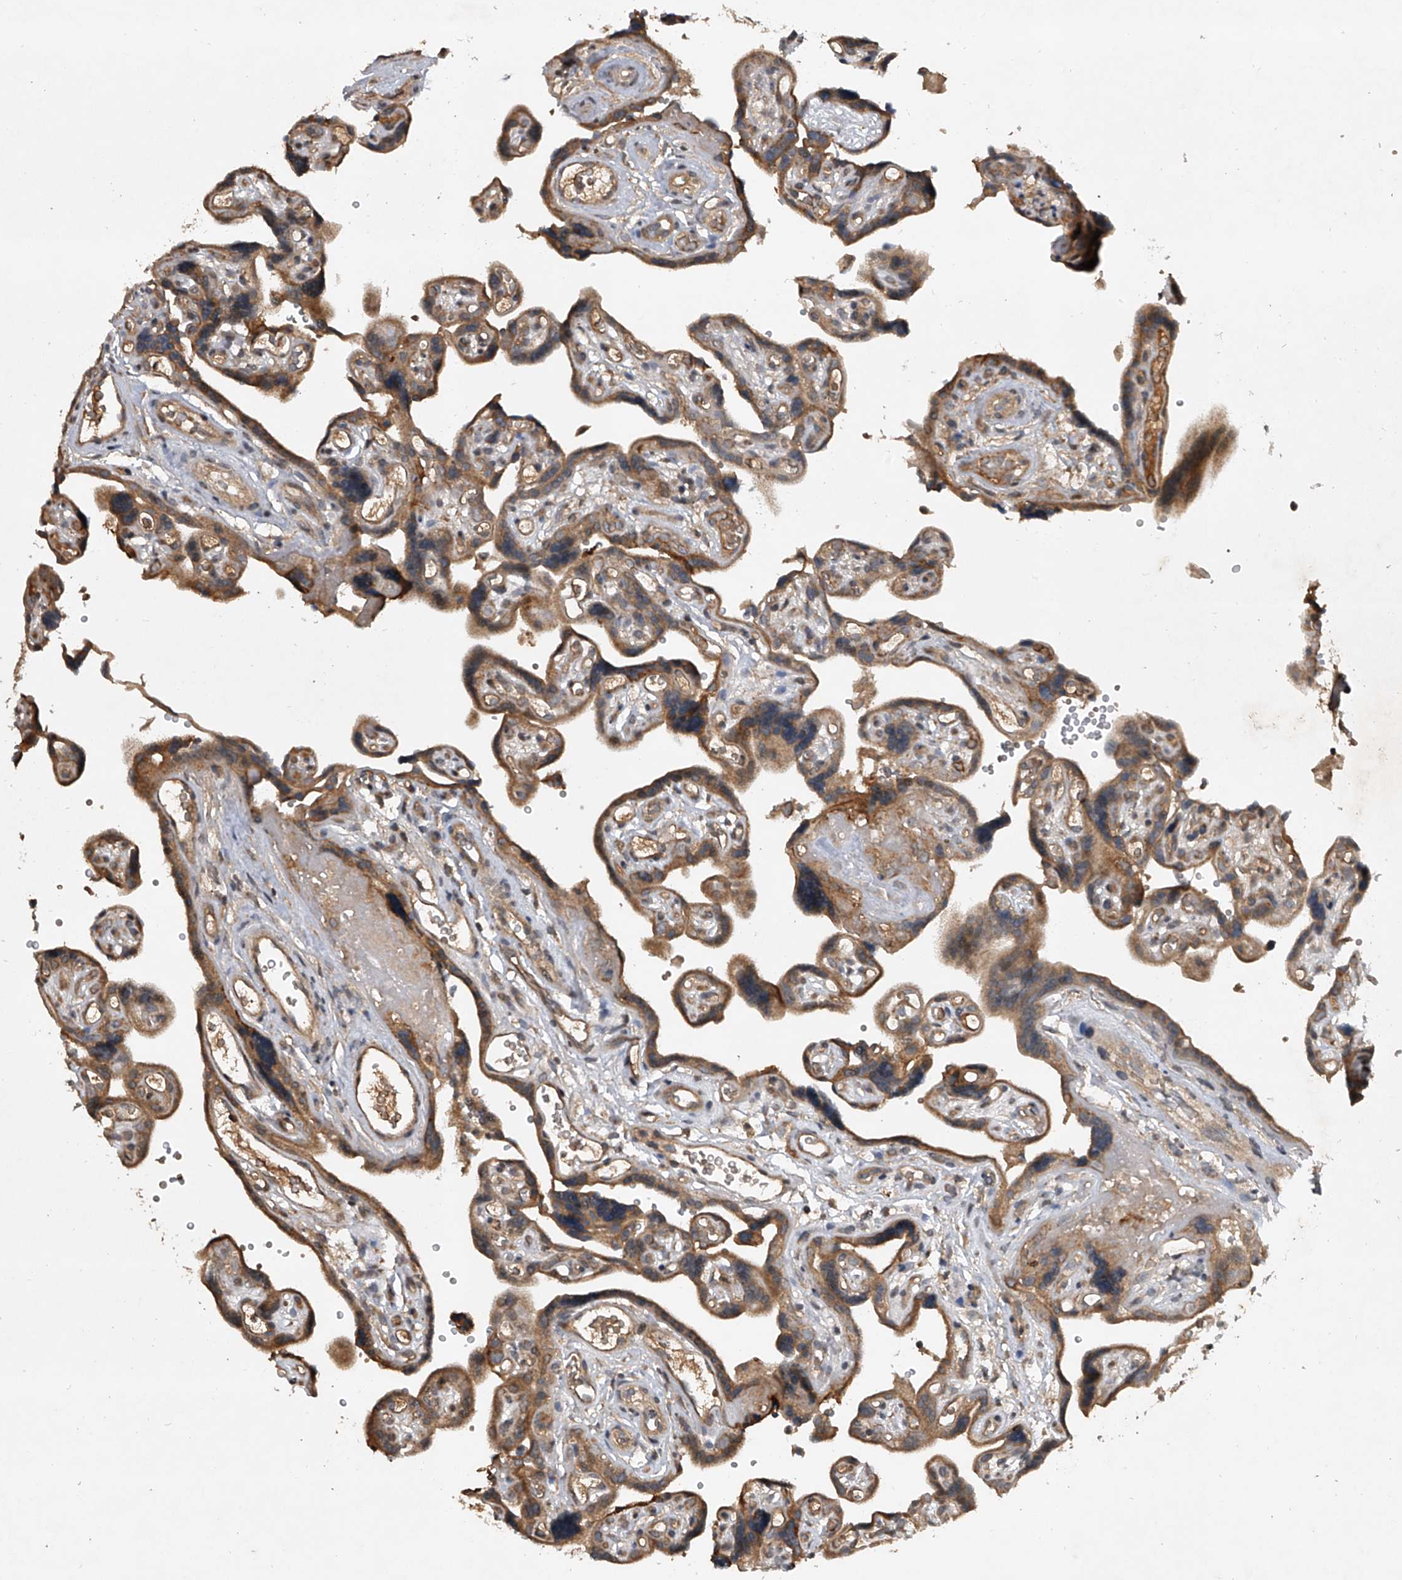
{"staining": {"intensity": "moderate", "quantity": ">75%", "location": "cytoplasmic/membranous"}, "tissue": "placenta", "cell_type": "Decidual cells", "image_type": "normal", "snomed": [{"axis": "morphology", "description": "Normal tissue, NOS"}, {"axis": "topography", "description": "Placenta"}], "caption": "This micrograph displays IHC staining of unremarkable placenta, with medium moderate cytoplasmic/membranous positivity in about >75% of decidual cells.", "gene": "NFS1", "patient": {"sex": "female", "age": 30}}